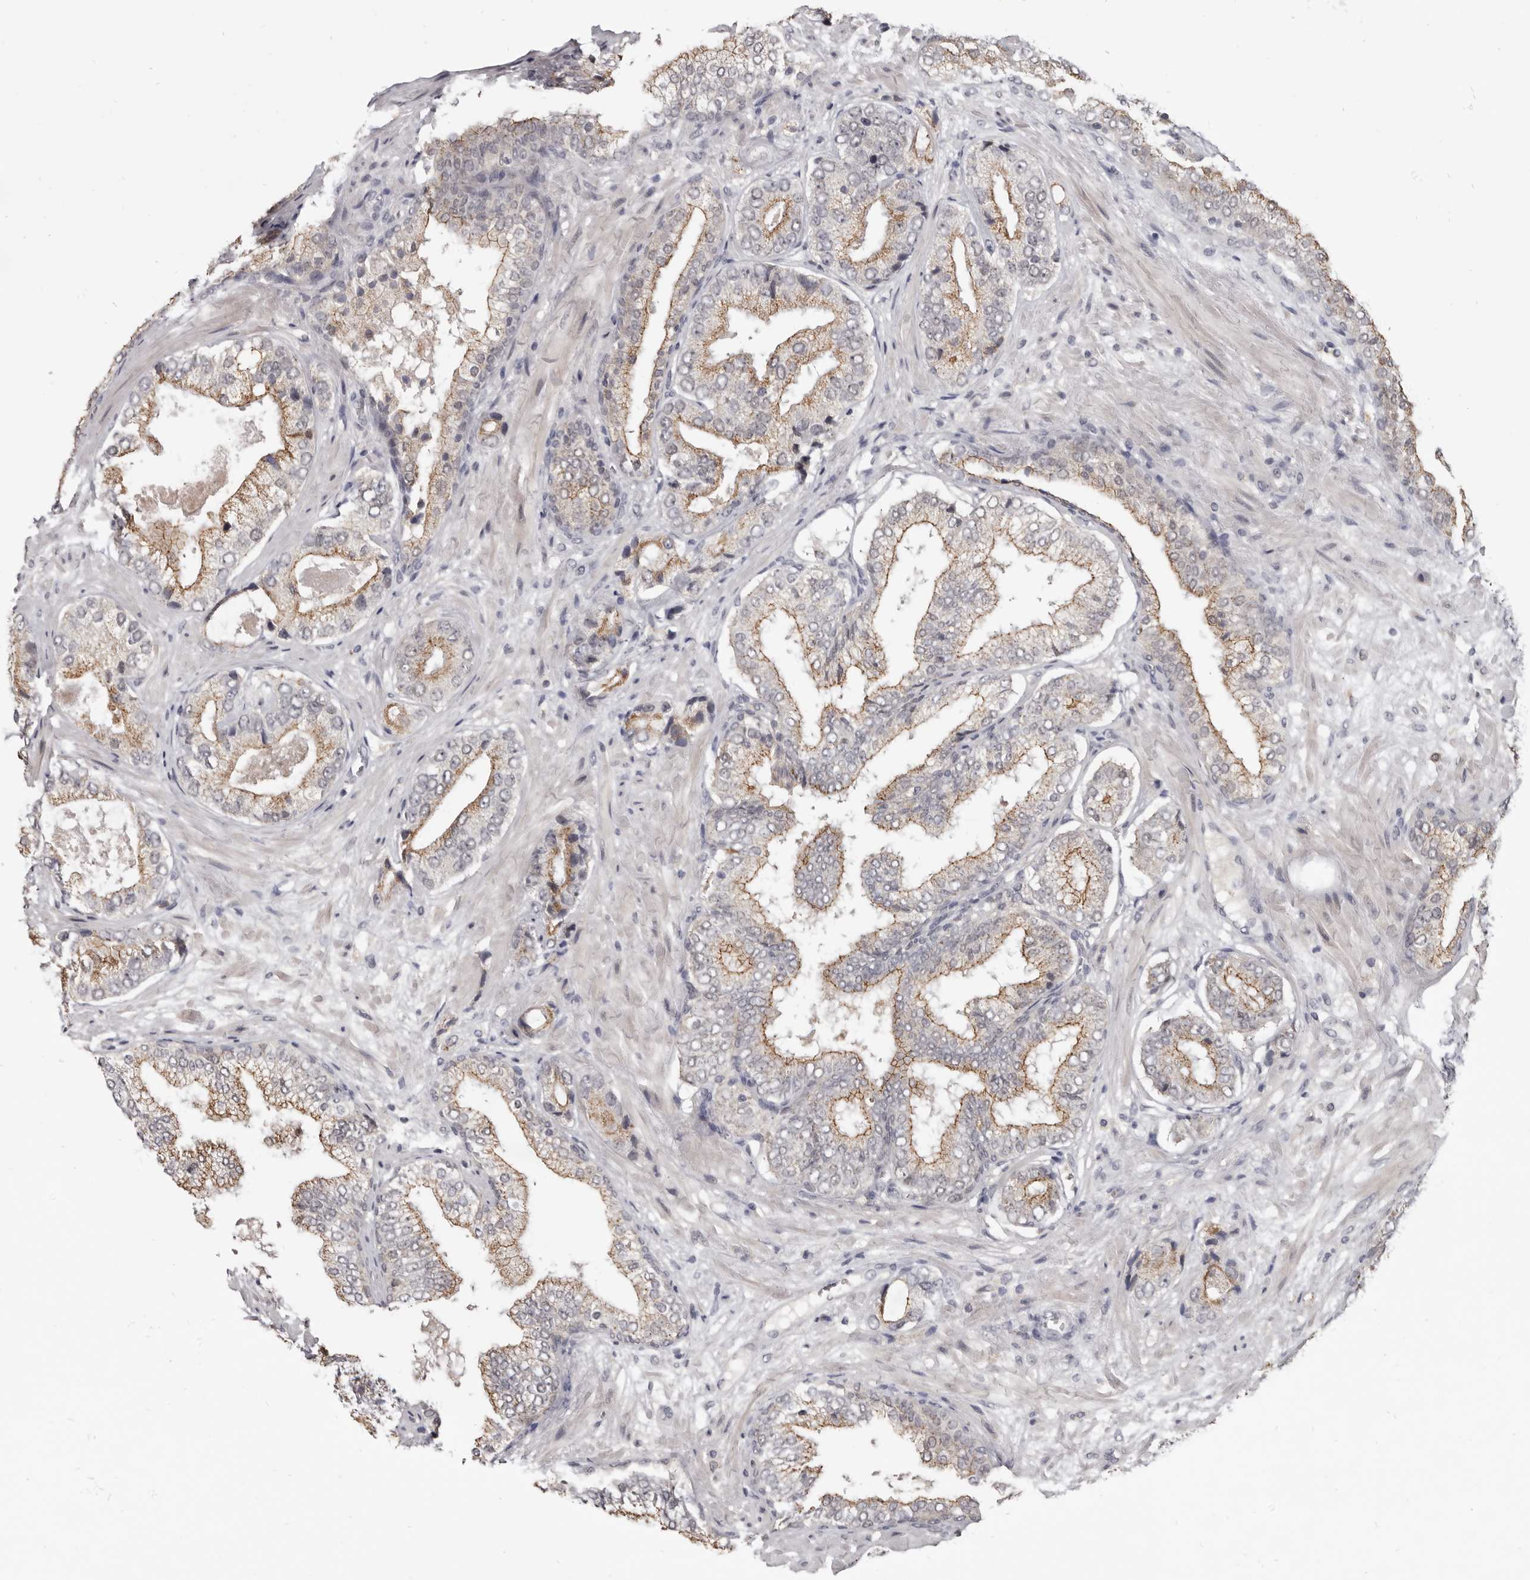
{"staining": {"intensity": "strong", "quantity": "25%-75%", "location": "cytoplasmic/membranous,nuclear"}, "tissue": "prostate cancer", "cell_type": "Tumor cells", "image_type": "cancer", "snomed": [{"axis": "morphology", "description": "Normal tissue, NOS"}, {"axis": "morphology", "description": "Adenocarcinoma, High grade"}, {"axis": "topography", "description": "Prostate"}, {"axis": "topography", "description": "Peripheral nerve tissue"}], "caption": "Immunohistochemistry photomicrograph of human adenocarcinoma (high-grade) (prostate) stained for a protein (brown), which displays high levels of strong cytoplasmic/membranous and nuclear expression in about 25%-75% of tumor cells.", "gene": "CGN", "patient": {"sex": "male", "age": 59}}